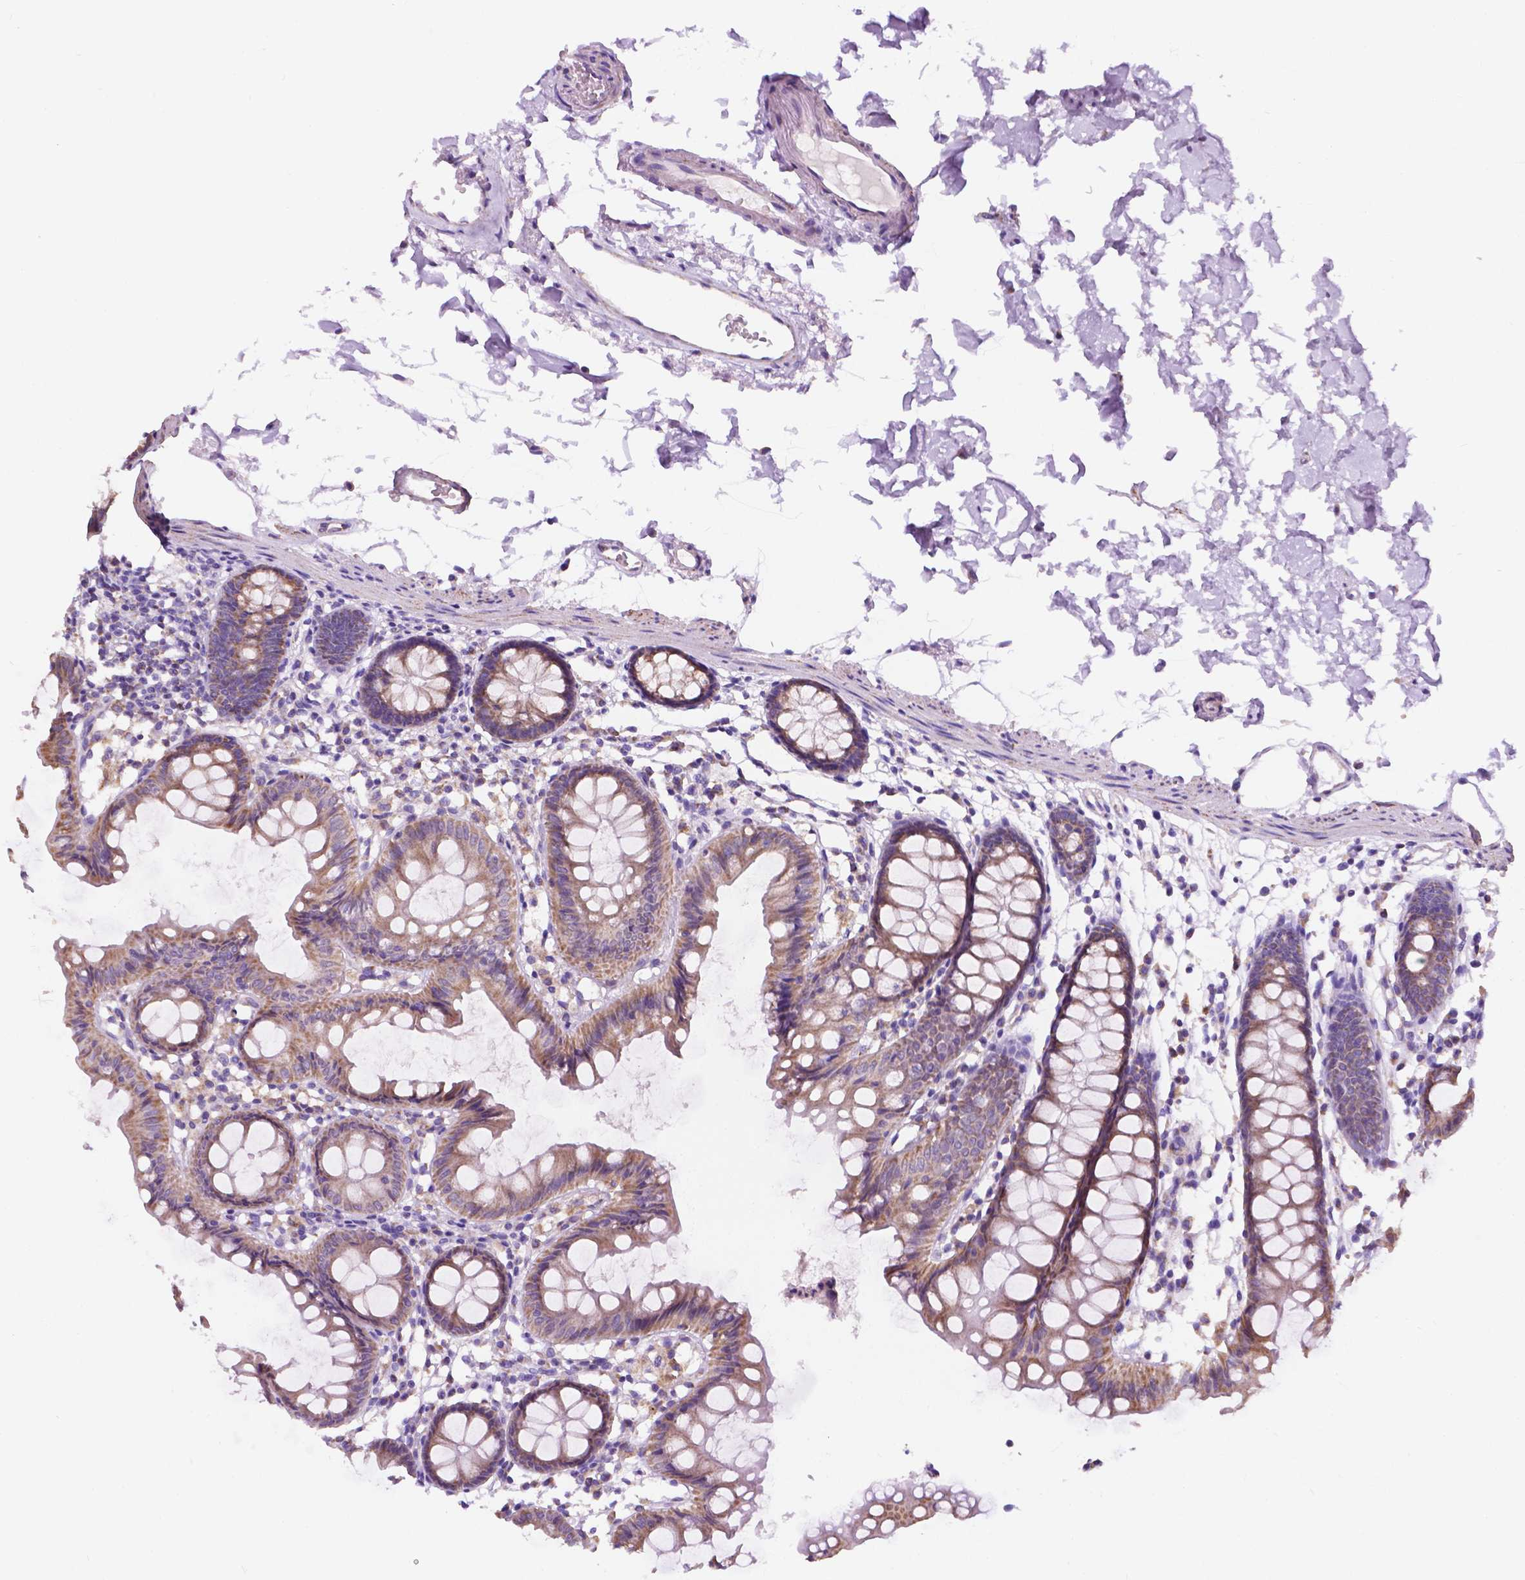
{"staining": {"intensity": "negative", "quantity": "none", "location": "none"}, "tissue": "colon", "cell_type": "Endothelial cells", "image_type": "normal", "snomed": [{"axis": "morphology", "description": "Normal tissue, NOS"}, {"axis": "topography", "description": "Colon"}], "caption": "DAB immunohistochemical staining of normal human colon exhibits no significant expression in endothelial cells. (DAB immunohistochemistry (IHC), high magnification).", "gene": "TRPV5", "patient": {"sex": "female", "age": 84}}